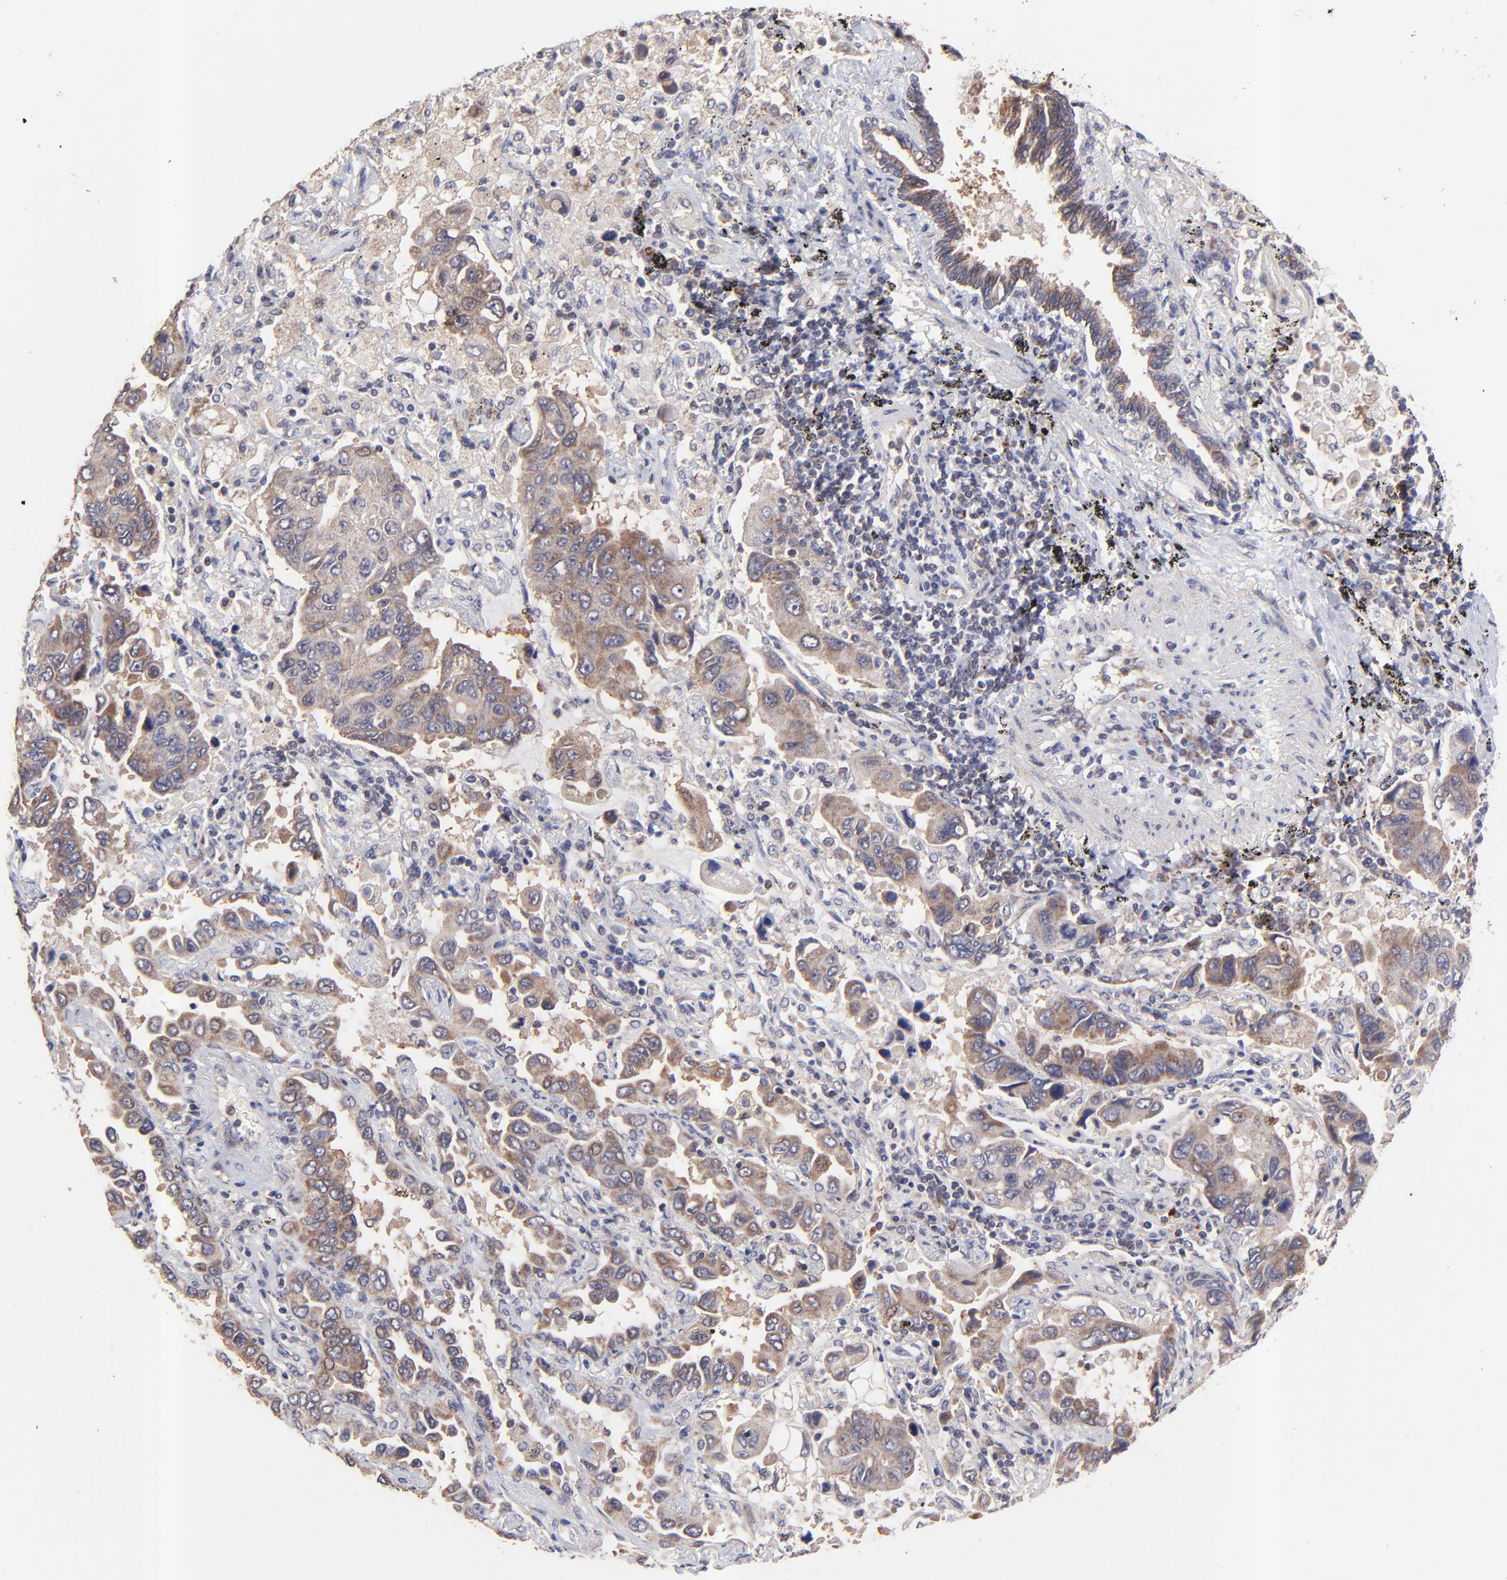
{"staining": {"intensity": "moderate", "quantity": ">75%", "location": "cytoplasmic/membranous"}, "tissue": "lung cancer", "cell_type": "Tumor cells", "image_type": "cancer", "snomed": [{"axis": "morphology", "description": "Adenocarcinoma, NOS"}, {"axis": "topography", "description": "Lung"}], "caption": "Lung adenocarcinoma stained with DAB (3,3'-diaminobenzidine) immunohistochemistry (IHC) shows medium levels of moderate cytoplasmic/membranous expression in about >75% of tumor cells.", "gene": "BAIAP2L2", "patient": {"sex": "male", "age": 64}}